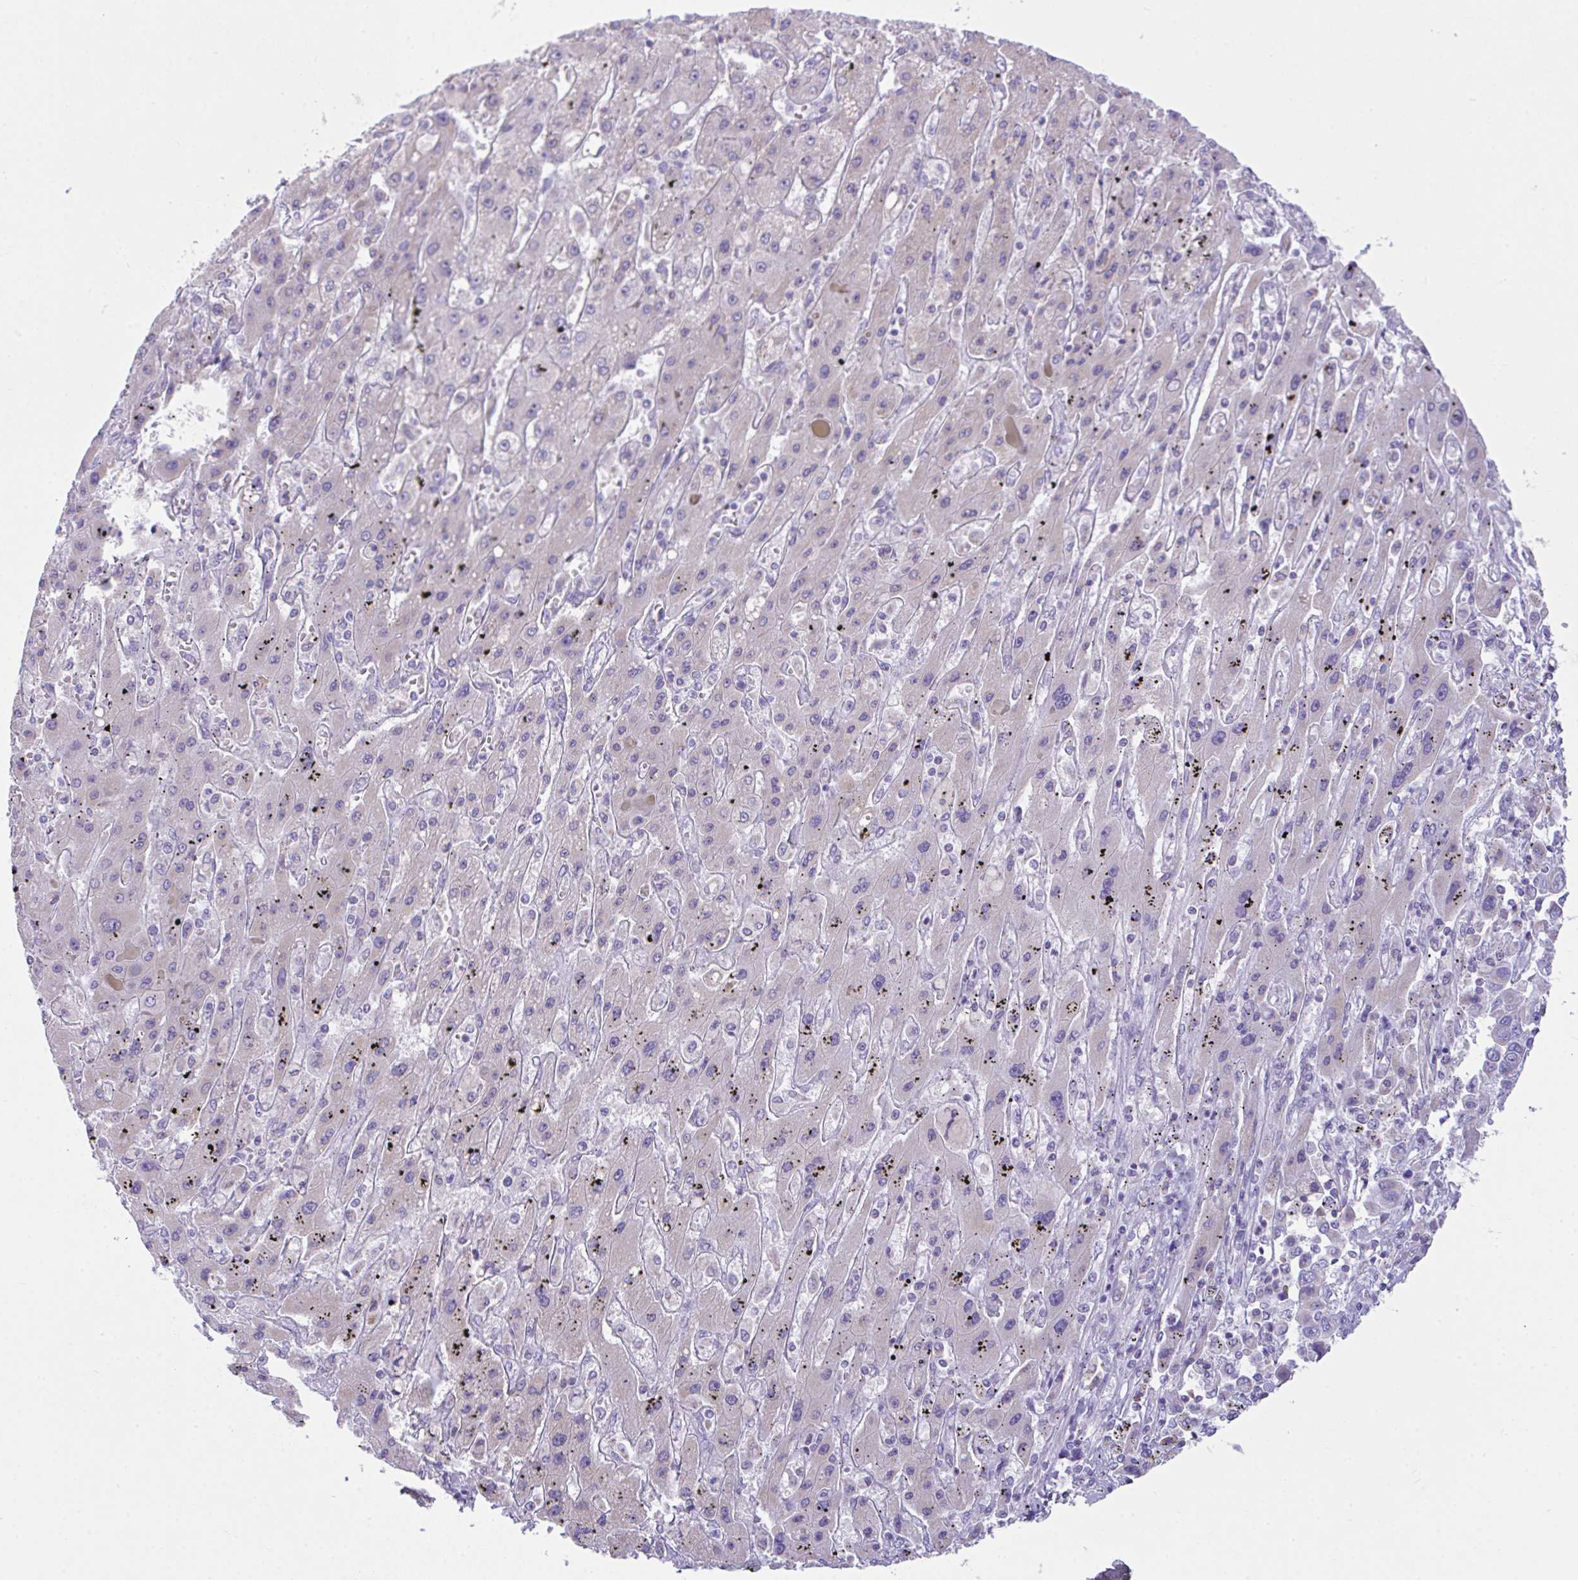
{"staining": {"intensity": "negative", "quantity": "none", "location": "none"}, "tissue": "liver cancer", "cell_type": "Tumor cells", "image_type": "cancer", "snomed": [{"axis": "morphology", "description": "Cholangiocarcinoma"}, {"axis": "topography", "description": "Liver"}], "caption": "Liver cholangiocarcinoma was stained to show a protein in brown. There is no significant positivity in tumor cells.", "gene": "NLRP8", "patient": {"sex": "female", "age": 52}}